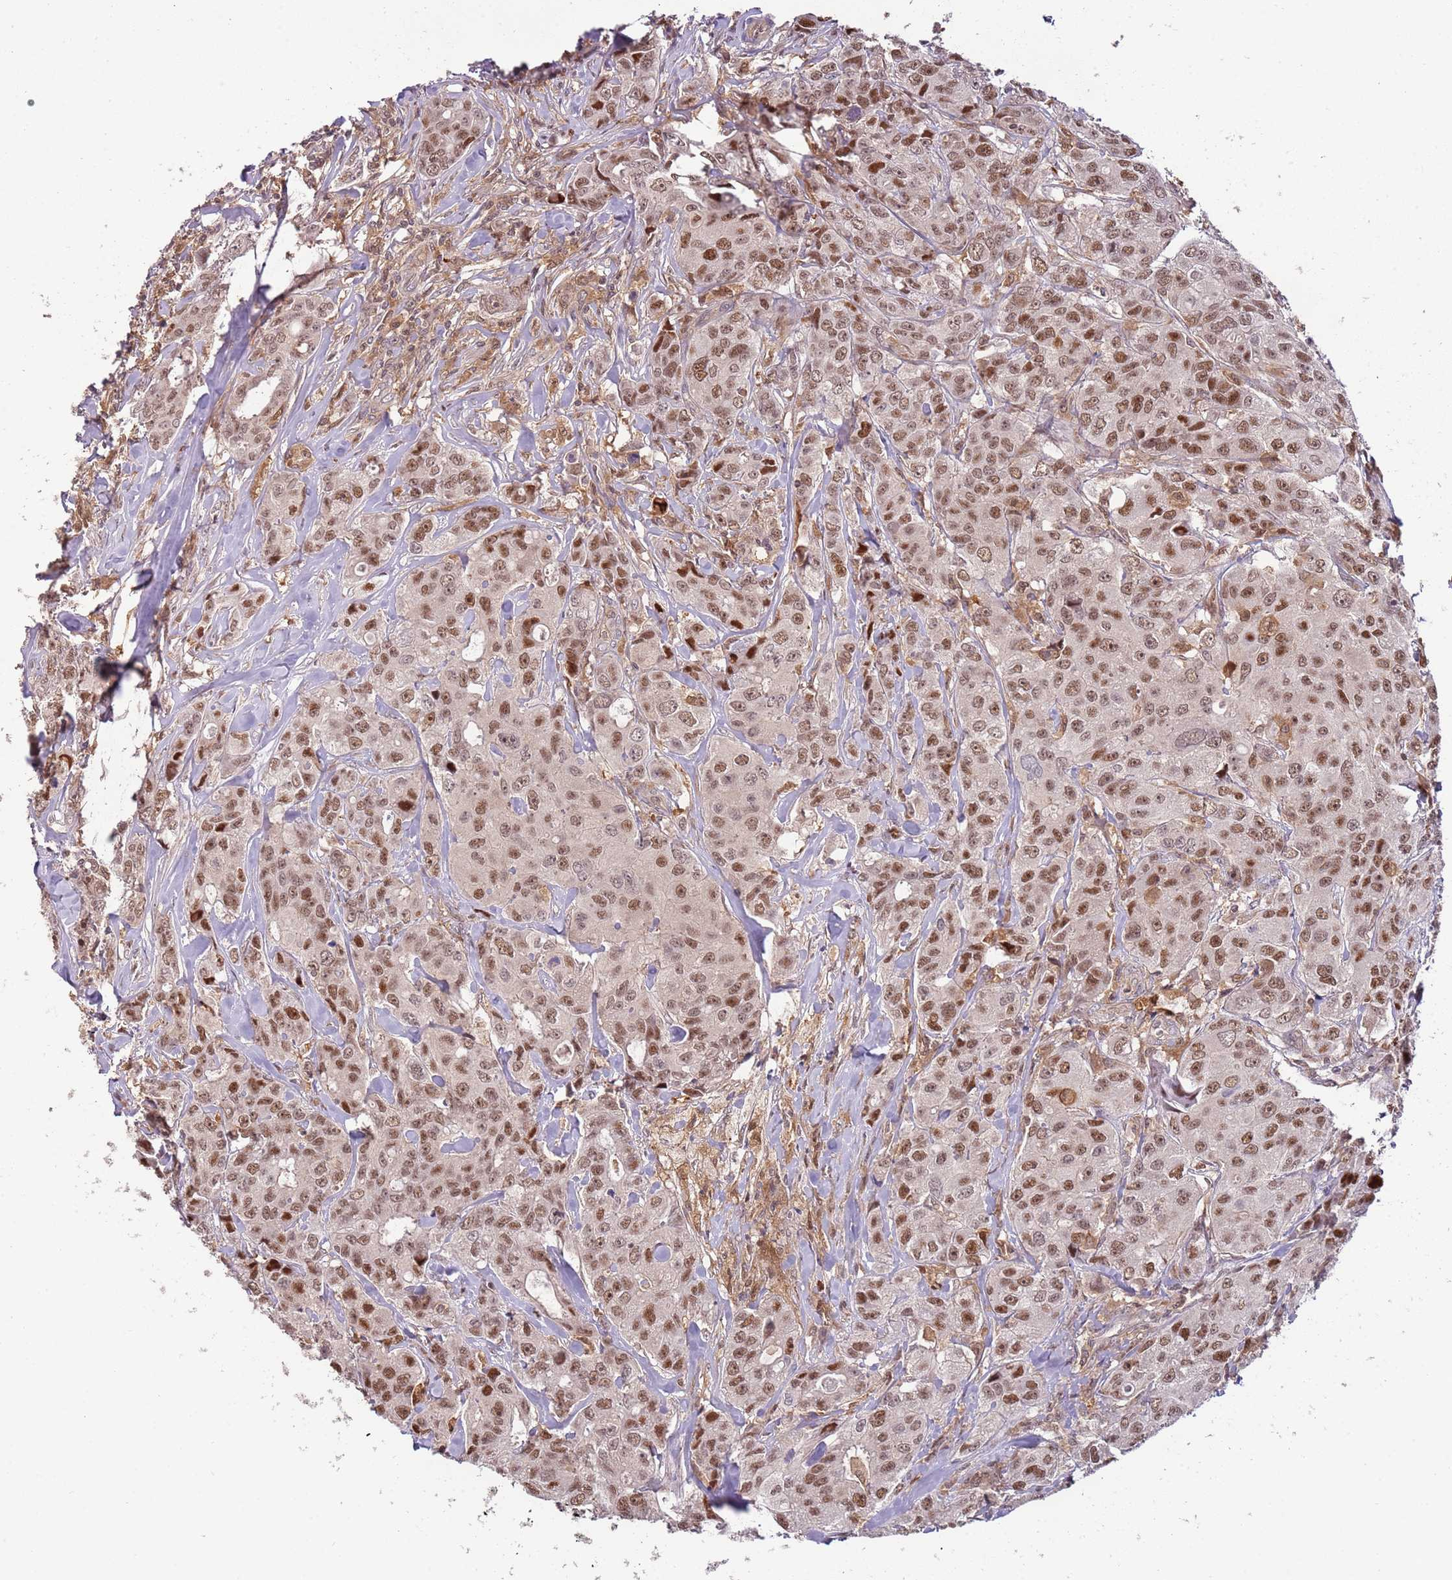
{"staining": {"intensity": "moderate", "quantity": ">75%", "location": "nuclear"}, "tissue": "breast cancer", "cell_type": "Tumor cells", "image_type": "cancer", "snomed": [{"axis": "morphology", "description": "Duct carcinoma"}, {"axis": "topography", "description": "Breast"}], "caption": "Protein staining shows moderate nuclear expression in about >75% of tumor cells in breast cancer (intraductal carcinoma).", "gene": "GSTO2", "patient": {"sex": "female", "age": 43}}